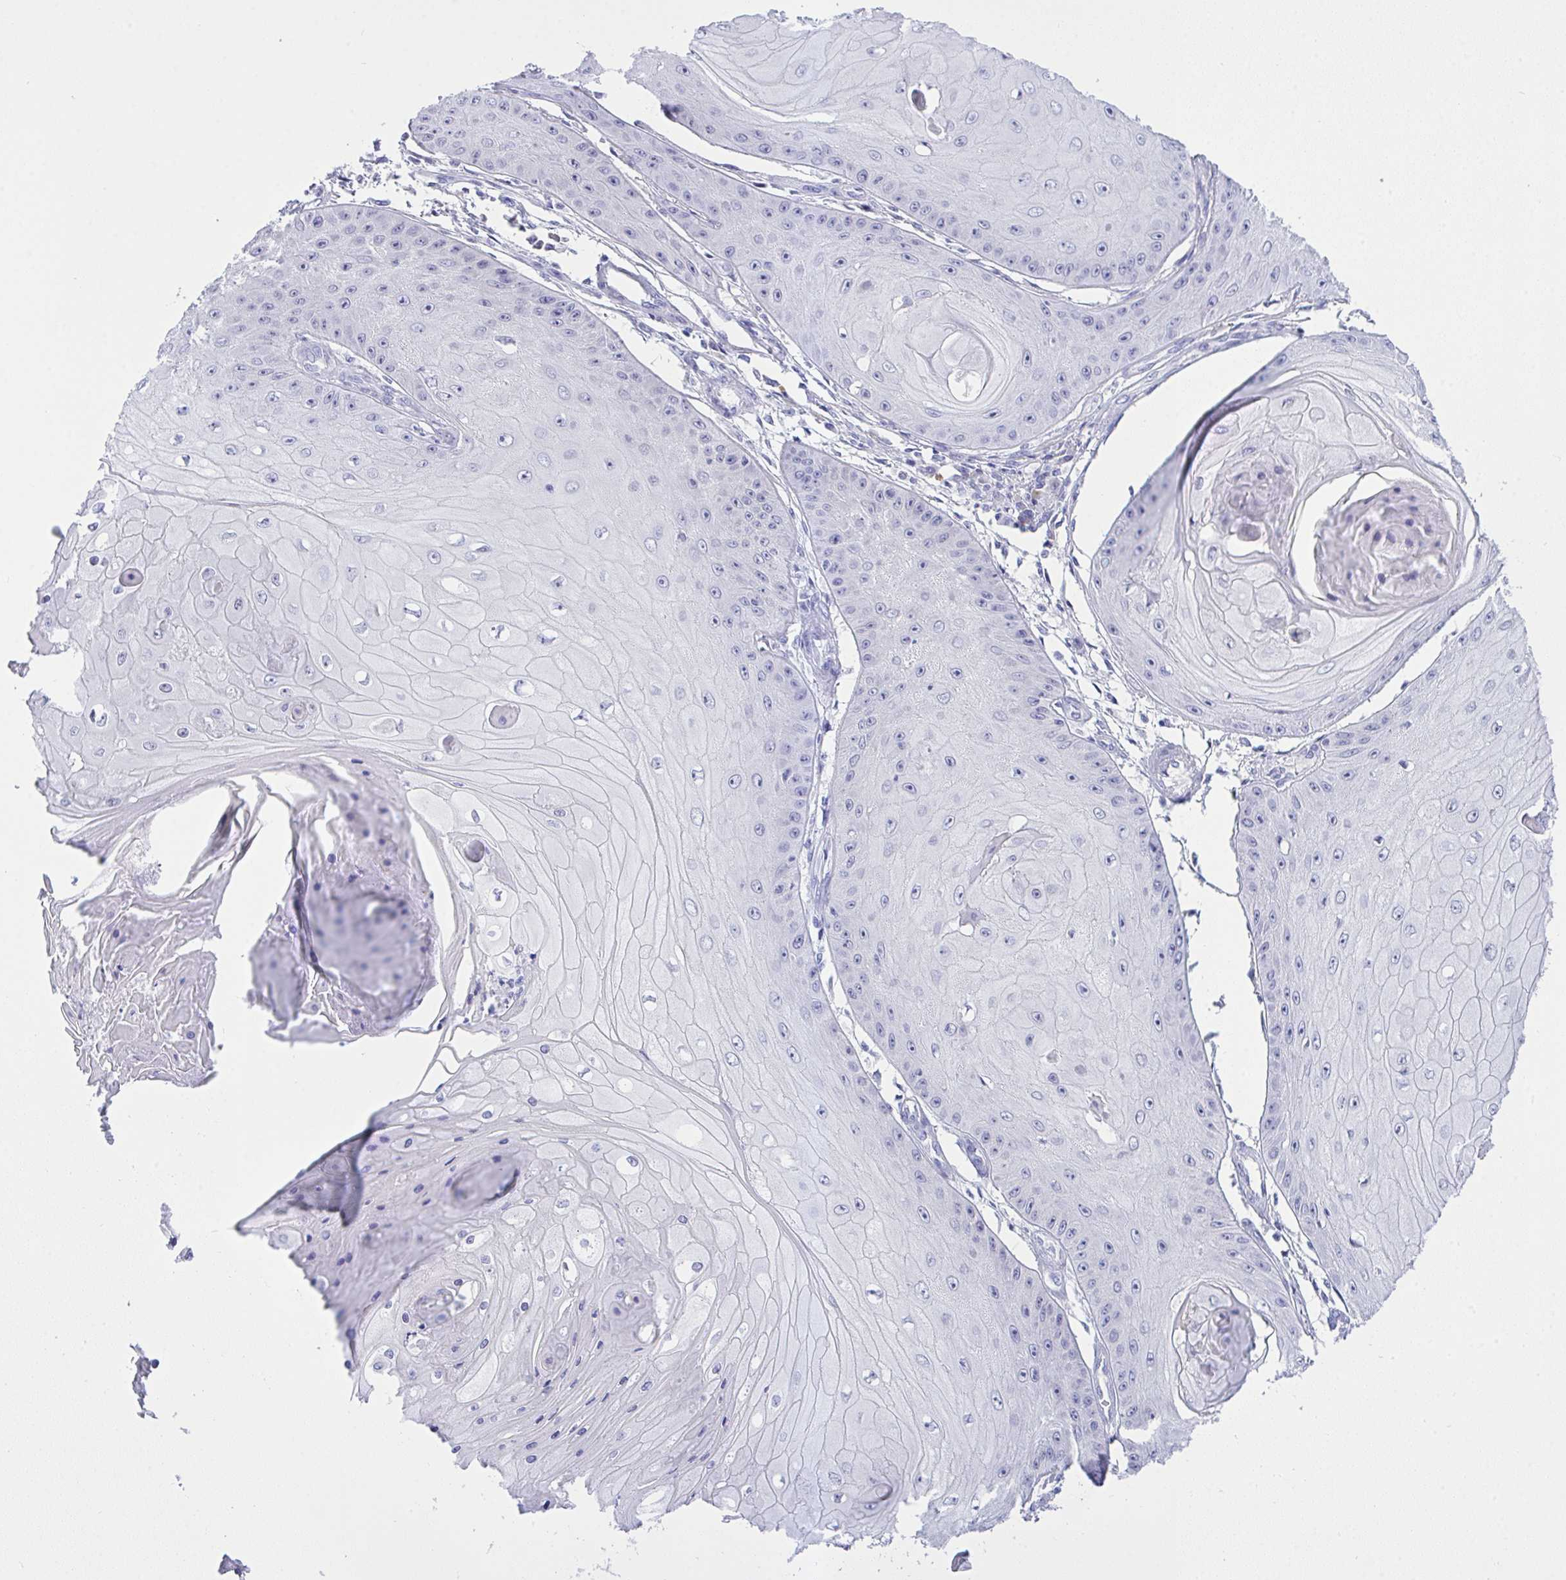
{"staining": {"intensity": "negative", "quantity": "none", "location": "none"}, "tissue": "skin cancer", "cell_type": "Tumor cells", "image_type": "cancer", "snomed": [{"axis": "morphology", "description": "Squamous cell carcinoma, NOS"}, {"axis": "topography", "description": "Skin"}], "caption": "The image exhibits no staining of tumor cells in squamous cell carcinoma (skin).", "gene": "AKR1D1", "patient": {"sex": "male", "age": 70}}